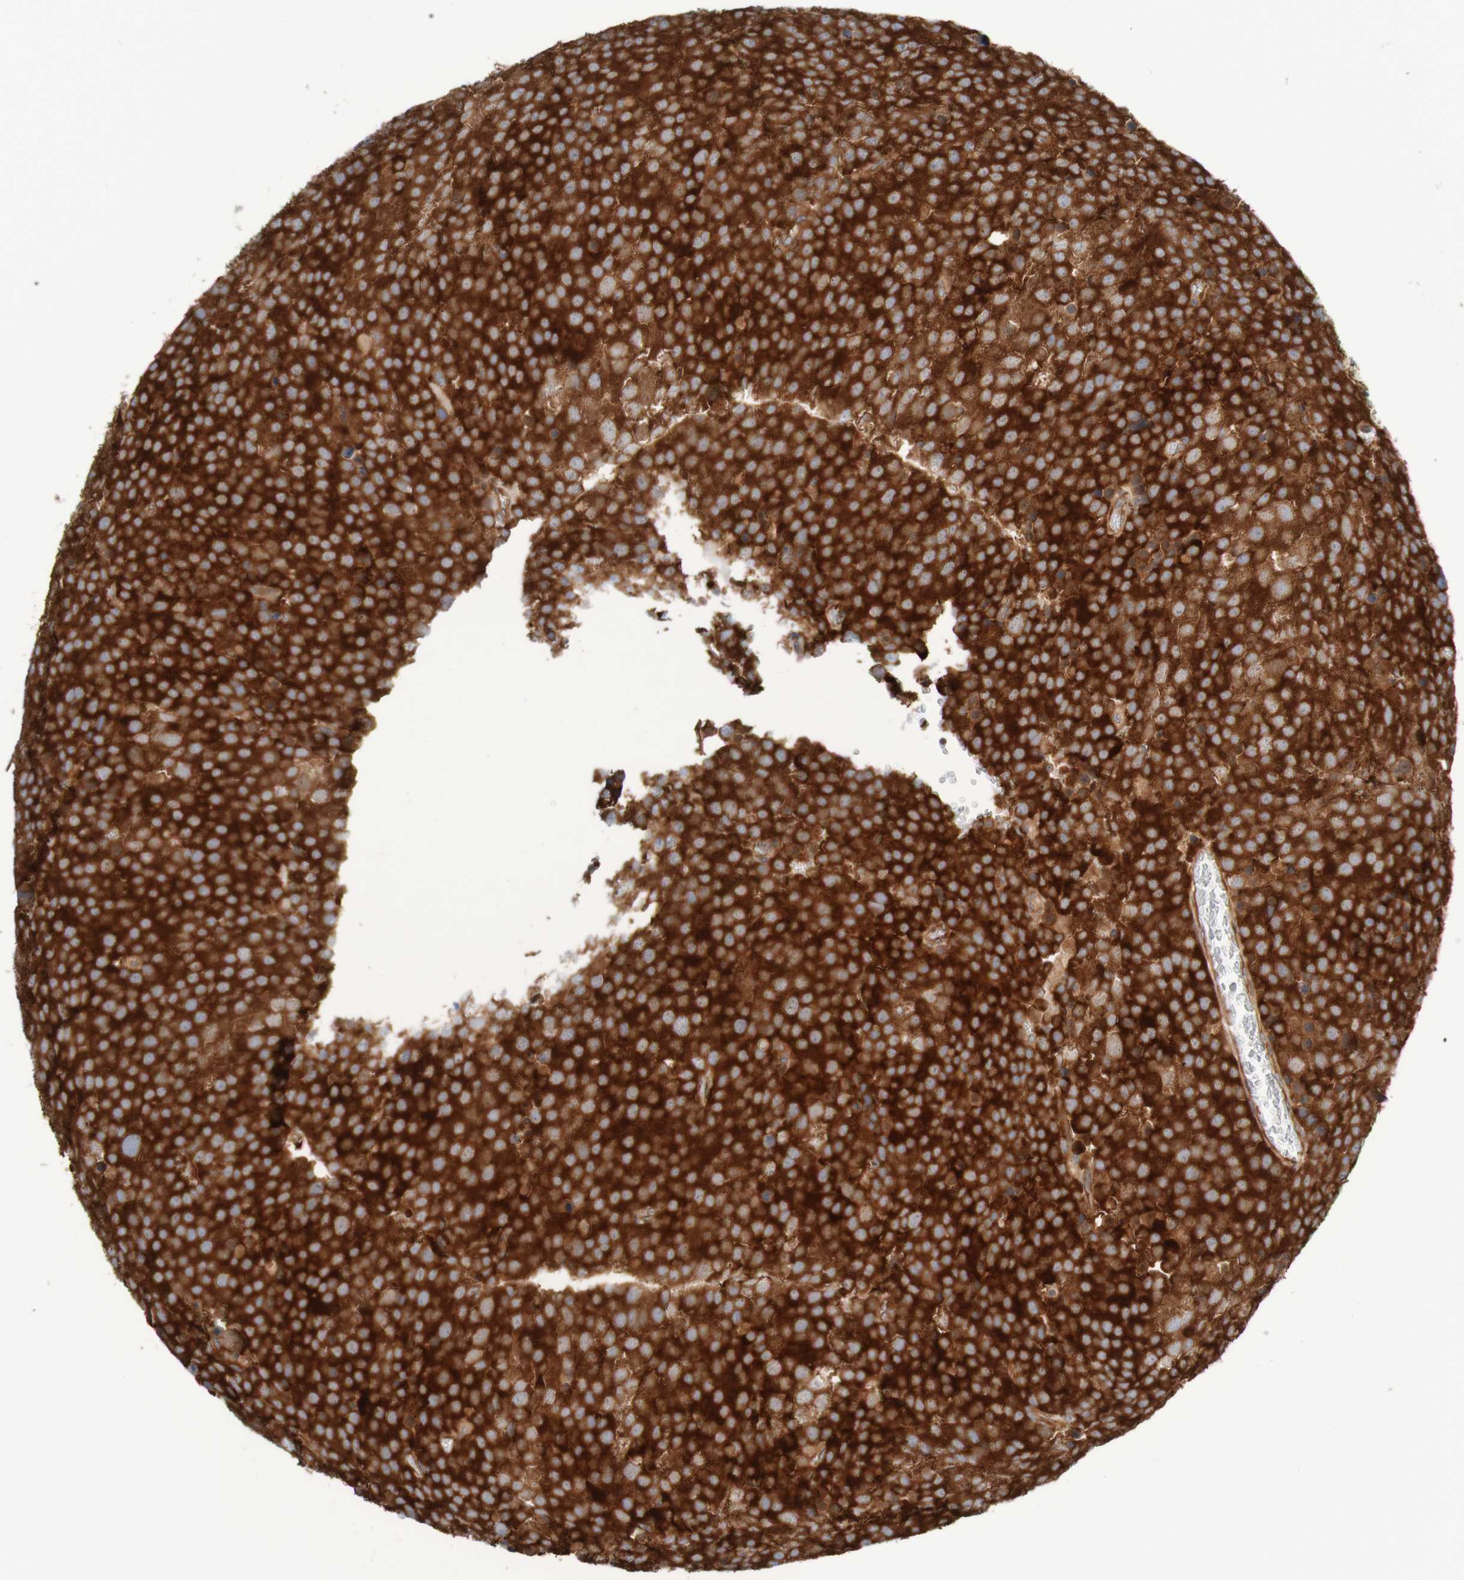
{"staining": {"intensity": "strong", "quantity": ">75%", "location": "cytoplasmic/membranous"}, "tissue": "testis cancer", "cell_type": "Tumor cells", "image_type": "cancer", "snomed": [{"axis": "morphology", "description": "Seminoma, NOS"}, {"axis": "topography", "description": "Testis"}], "caption": "Protein staining of testis cancer (seminoma) tissue displays strong cytoplasmic/membranous positivity in about >75% of tumor cells.", "gene": "LRRC47", "patient": {"sex": "male", "age": 71}}